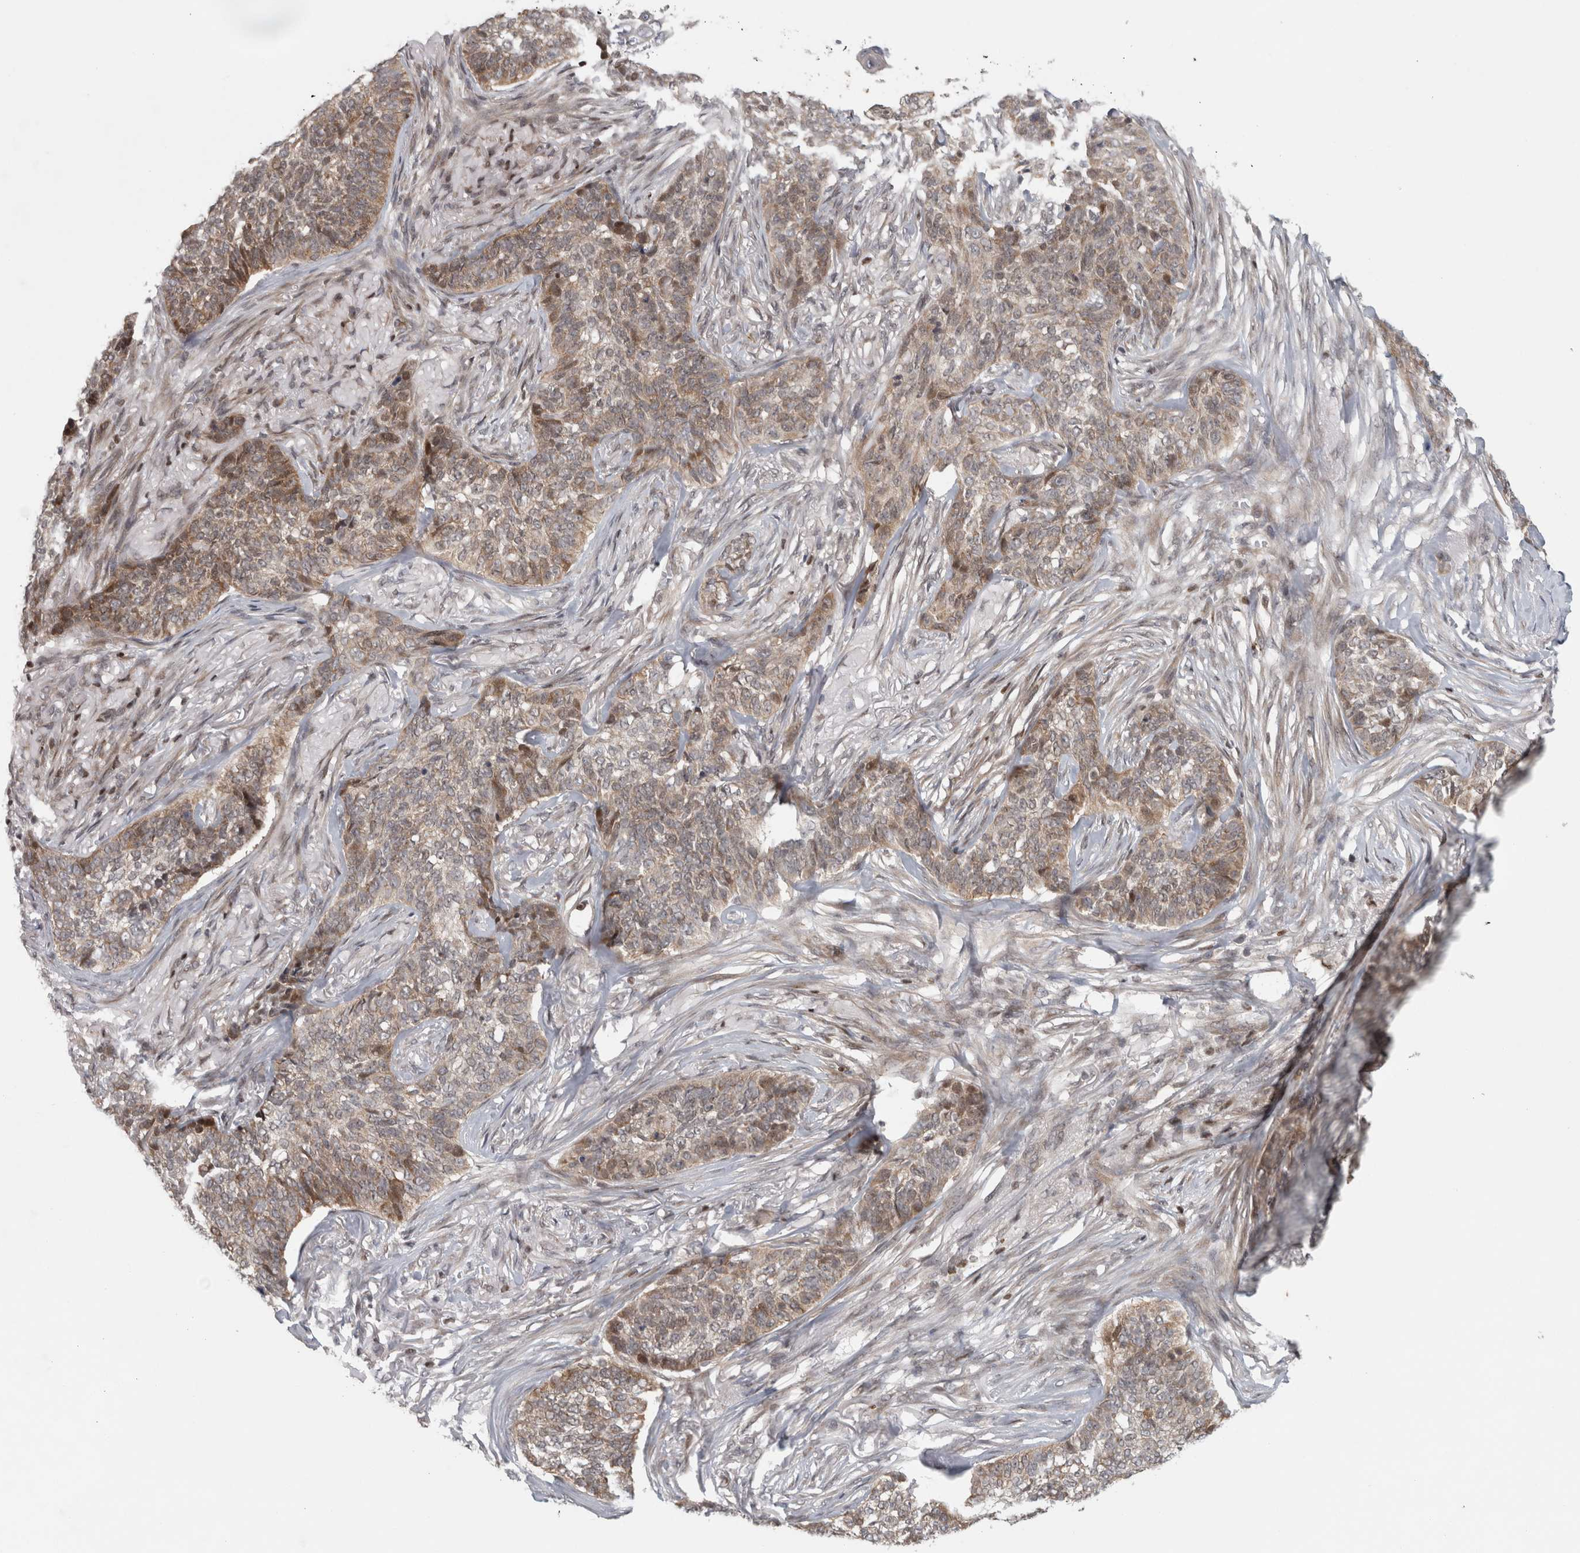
{"staining": {"intensity": "weak", "quantity": "25%-75%", "location": "cytoplasmic/membranous,nuclear"}, "tissue": "skin cancer", "cell_type": "Tumor cells", "image_type": "cancer", "snomed": [{"axis": "morphology", "description": "Basal cell carcinoma"}, {"axis": "topography", "description": "Skin"}], "caption": "A brown stain labels weak cytoplasmic/membranous and nuclear positivity of a protein in basal cell carcinoma (skin) tumor cells.", "gene": "KDM8", "patient": {"sex": "male", "age": 85}}